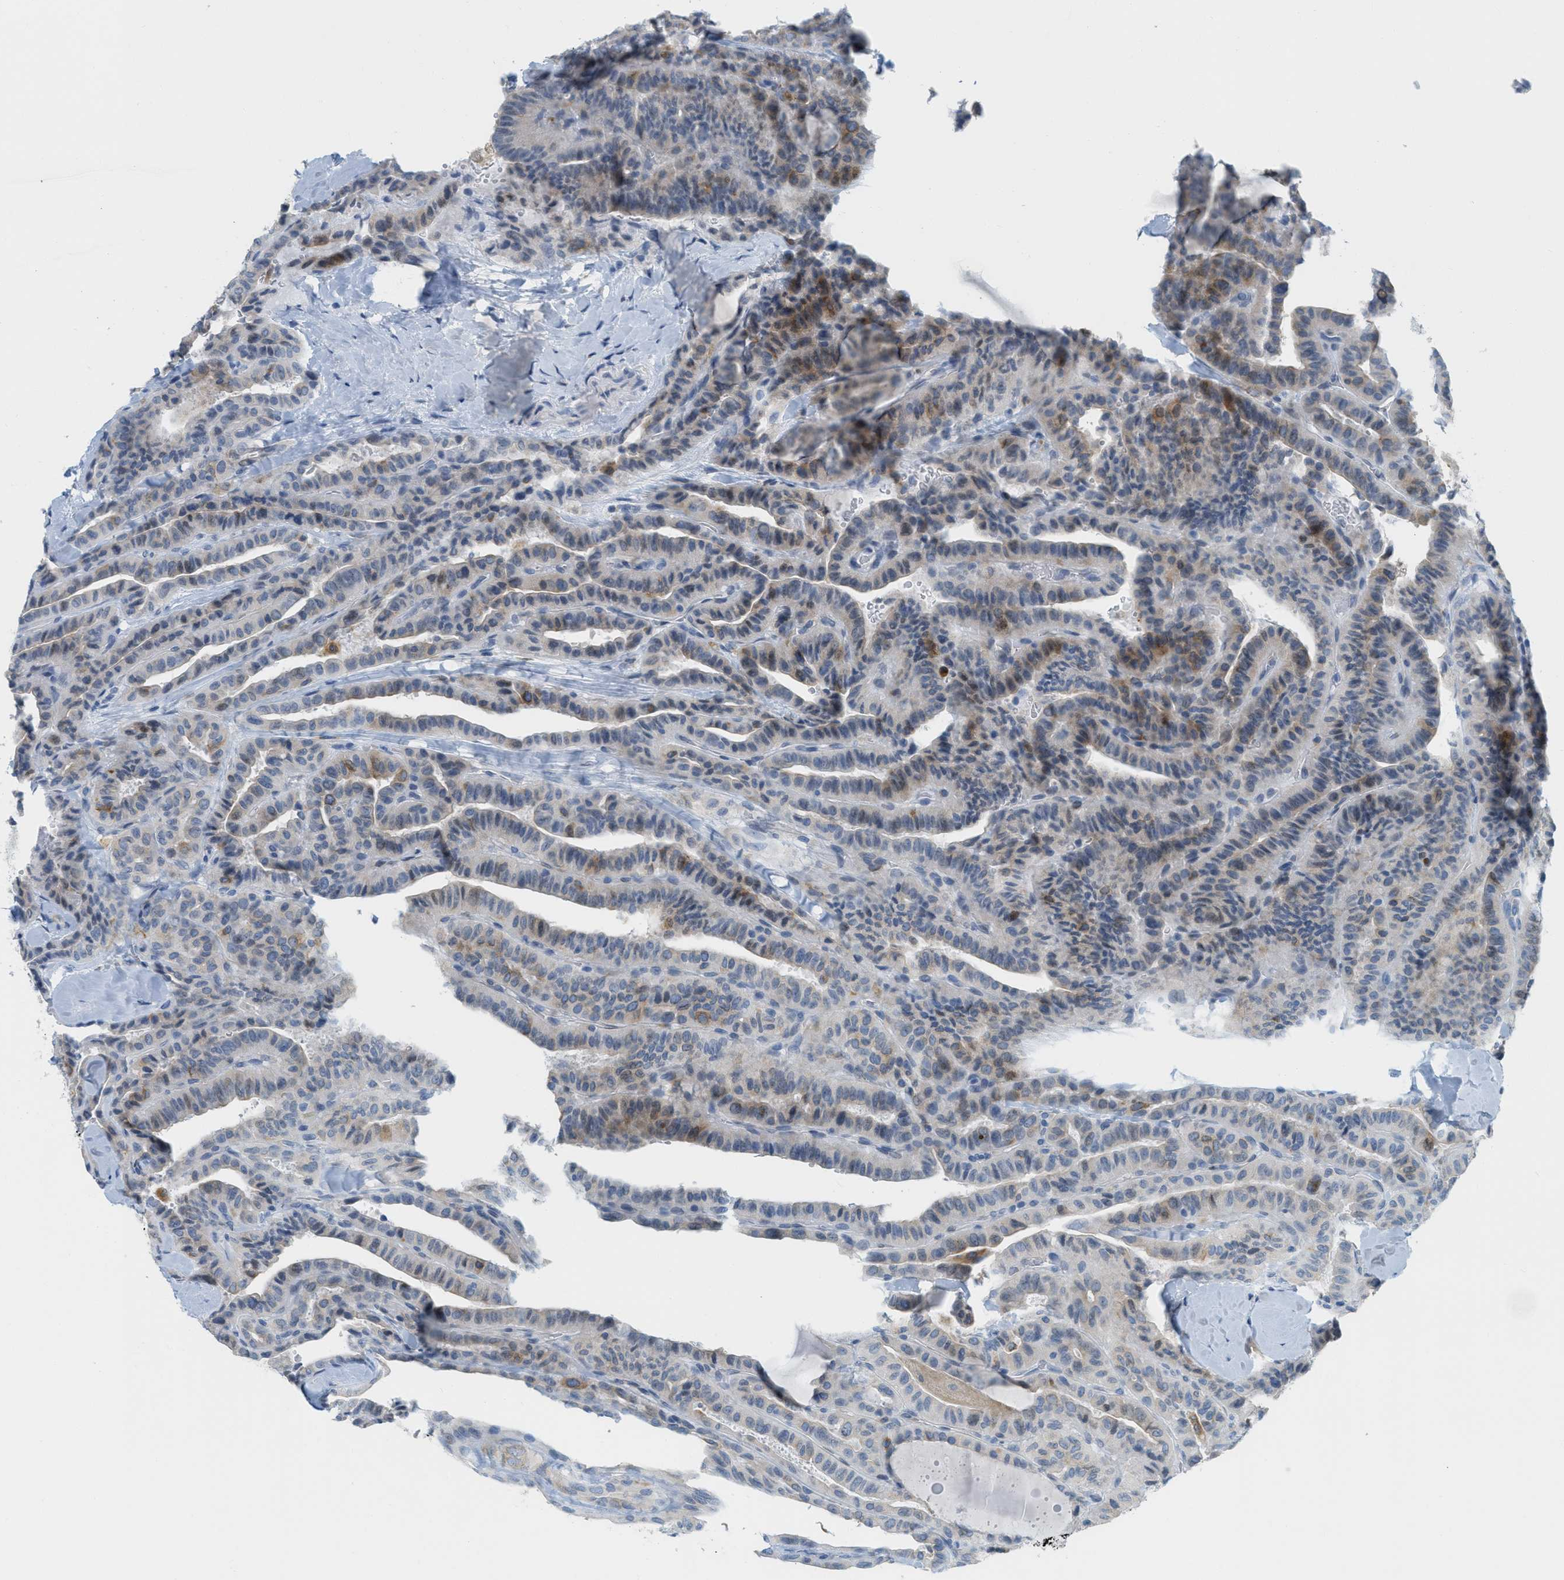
{"staining": {"intensity": "weak", "quantity": "25%-75%", "location": "cytoplasmic/membranous"}, "tissue": "thyroid cancer", "cell_type": "Tumor cells", "image_type": "cancer", "snomed": [{"axis": "morphology", "description": "Papillary adenocarcinoma, NOS"}, {"axis": "topography", "description": "Thyroid gland"}], "caption": "Immunohistochemistry of thyroid cancer (papillary adenocarcinoma) shows low levels of weak cytoplasmic/membranous expression in about 25%-75% of tumor cells.", "gene": "TEX264", "patient": {"sex": "male", "age": 77}}